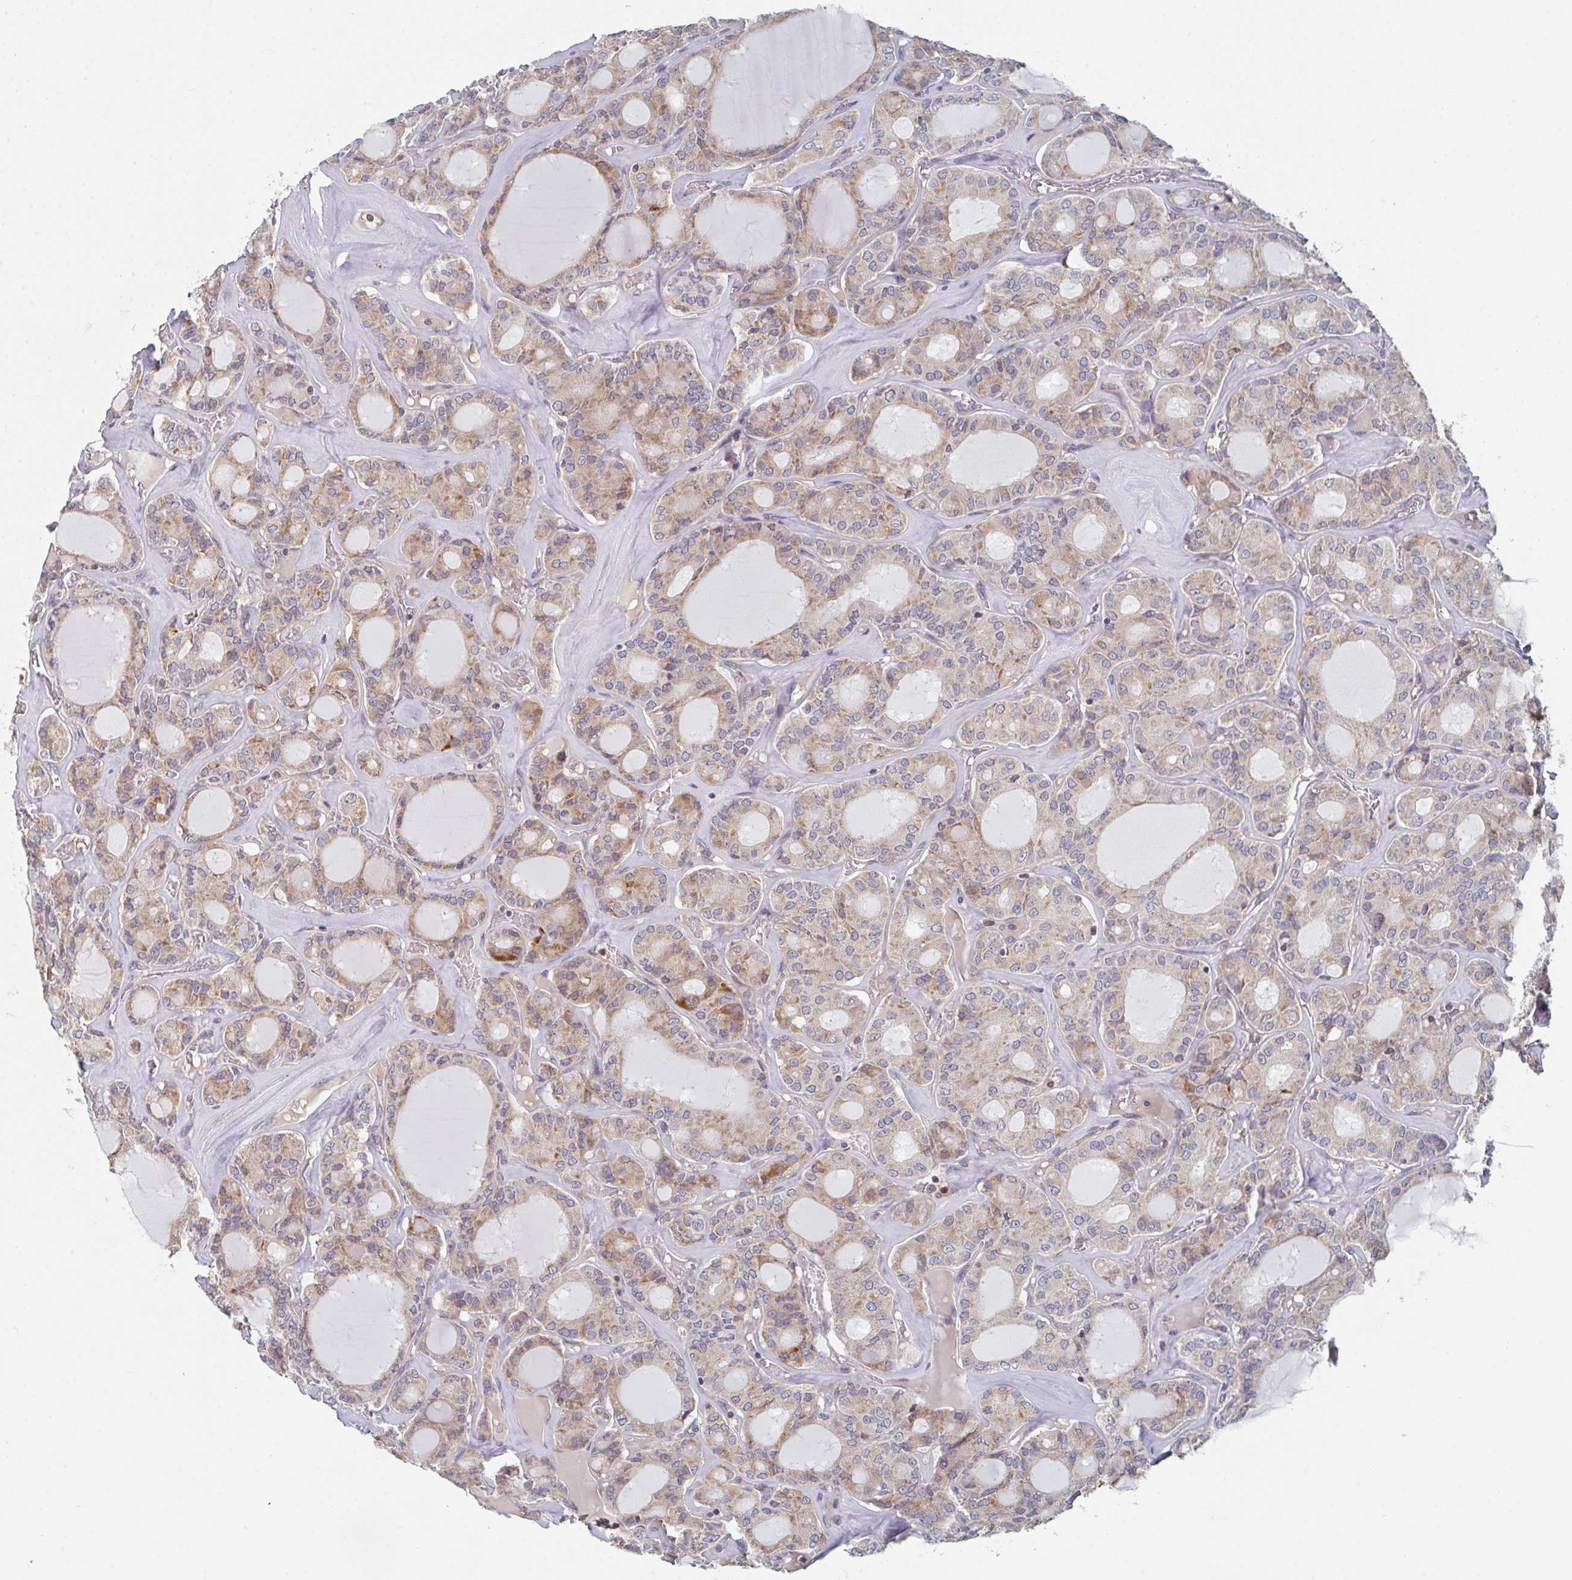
{"staining": {"intensity": "weak", "quantity": ">75%", "location": "cytoplasmic/membranous"}, "tissue": "thyroid cancer", "cell_type": "Tumor cells", "image_type": "cancer", "snomed": [{"axis": "morphology", "description": "Papillary adenocarcinoma, NOS"}, {"axis": "topography", "description": "Thyroid gland"}], "caption": "A high-resolution image shows immunohistochemistry staining of thyroid cancer (papillary adenocarcinoma), which demonstrates weak cytoplasmic/membranous staining in about >75% of tumor cells. (DAB IHC with brightfield microscopy, high magnification).", "gene": "ELOVL1", "patient": {"sex": "male", "age": 87}}